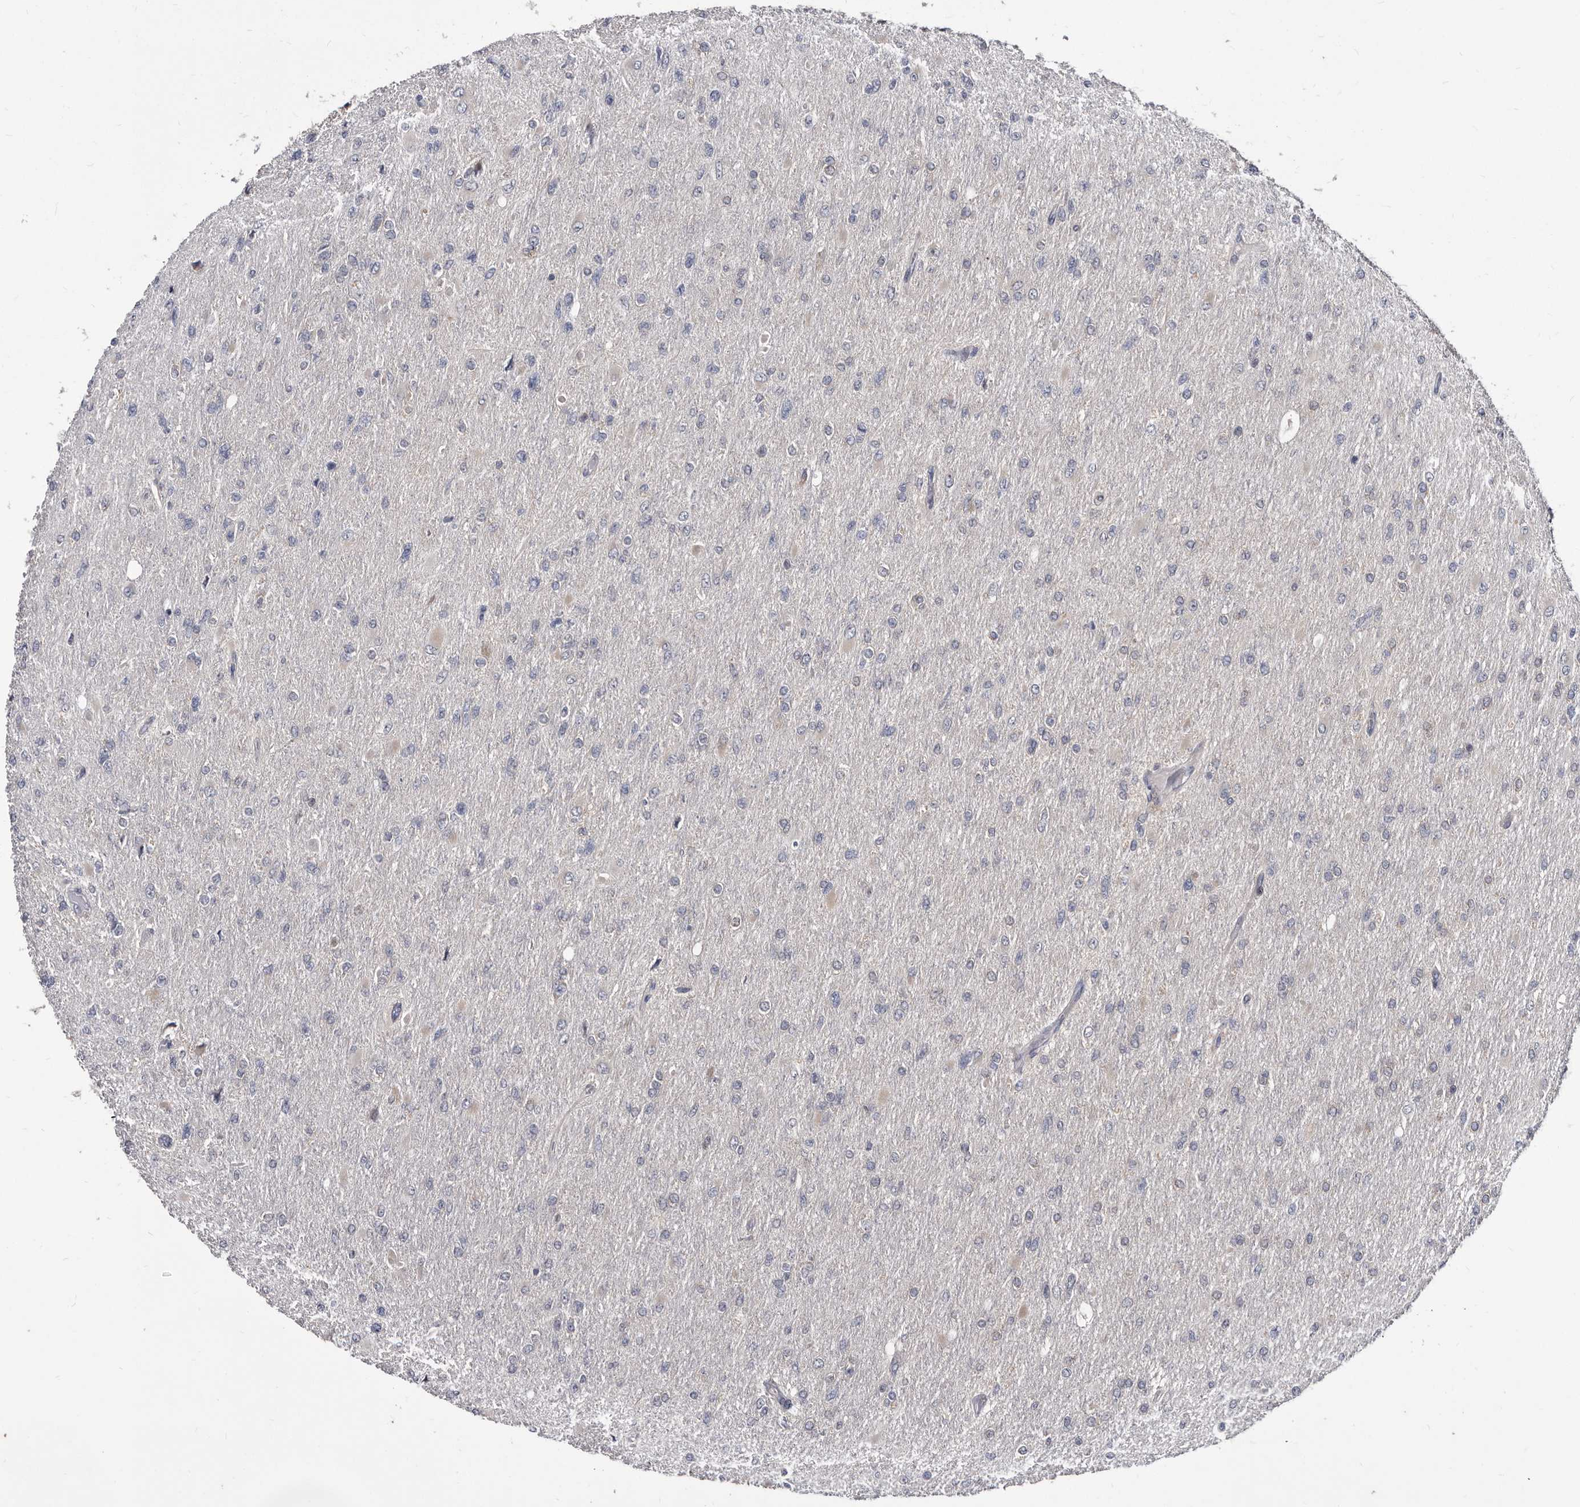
{"staining": {"intensity": "weak", "quantity": "<25%", "location": "cytoplasmic/membranous"}, "tissue": "glioma", "cell_type": "Tumor cells", "image_type": "cancer", "snomed": [{"axis": "morphology", "description": "Glioma, malignant, High grade"}, {"axis": "topography", "description": "Cerebral cortex"}], "caption": "This is an IHC histopathology image of malignant glioma (high-grade). There is no staining in tumor cells.", "gene": "ABCF2", "patient": {"sex": "female", "age": 36}}